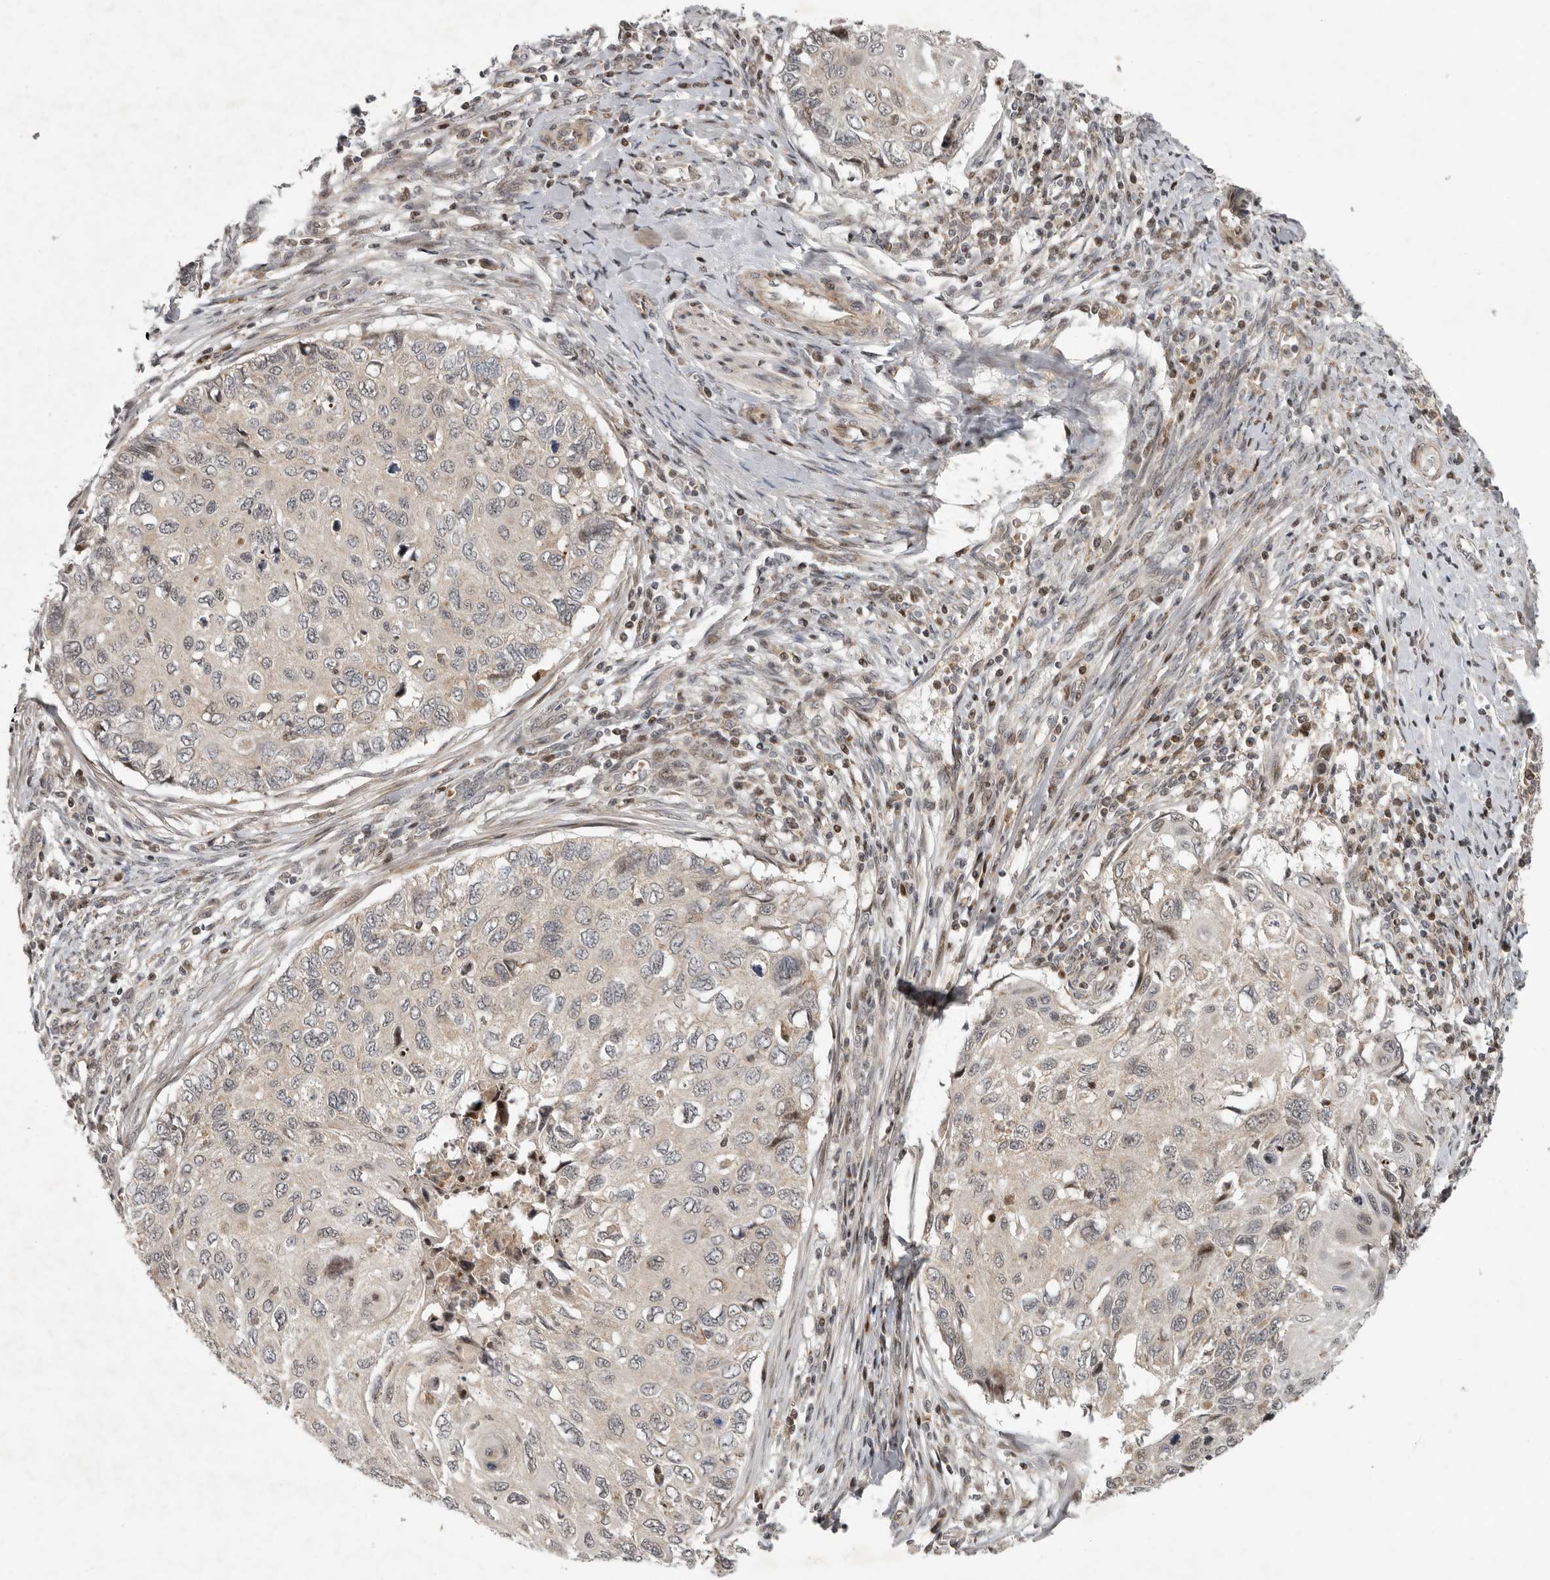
{"staining": {"intensity": "negative", "quantity": "none", "location": "none"}, "tissue": "cervical cancer", "cell_type": "Tumor cells", "image_type": "cancer", "snomed": [{"axis": "morphology", "description": "Squamous cell carcinoma, NOS"}, {"axis": "topography", "description": "Cervix"}], "caption": "DAB immunohistochemical staining of human cervical squamous cell carcinoma displays no significant expression in tumor cells.", "gene": "RABIF", "patient": {"sex": "female", "age": 70}}